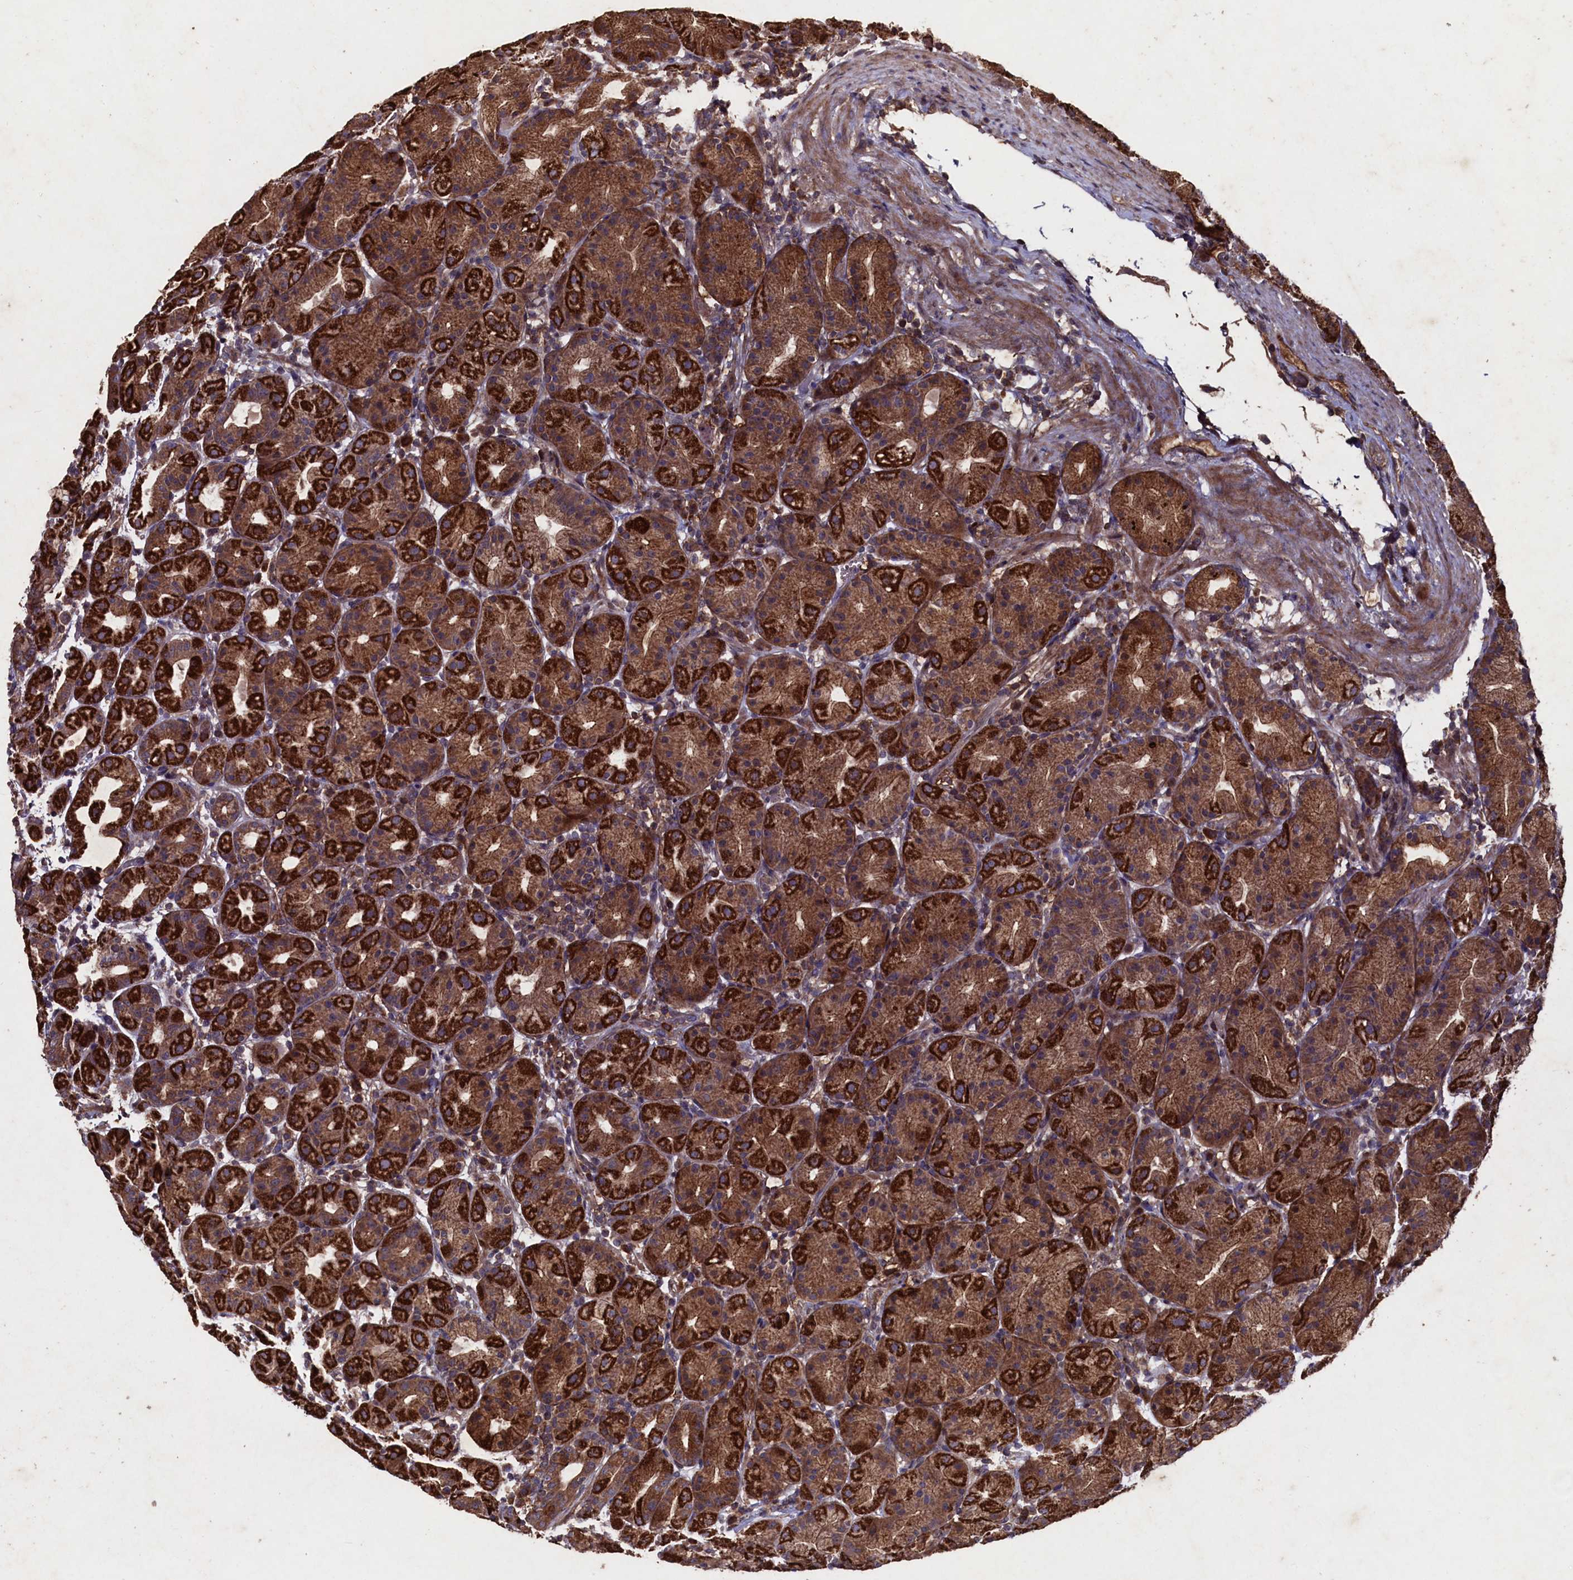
{"staining": {"intensity": "strong", "quantity": ">75%", "location": "cytoplasmic/membranous"}, "tissue": "stomach", "cell_type": "Glandular cells", "image_type": "normal", "snomed": [{"axis": "morphology", "description": "Normal tissue, NOS"}, {"axis": "topography", "description": "Stomach"}], "caption": "Immunohistochemistry (IHC) (DAB (3,3'-diaminobenzidine)) staining of unremarkable human stomach exhibits strong cytoplasmic/membranous protein expression in approximately >75% of glandular cells. (Stains: DAB in brown, nuclei in blue, Microscopy: brightfield microscopy at high magnification).", "gene": "MYO1H", "patient": {"sex": "female", "age": 79}}